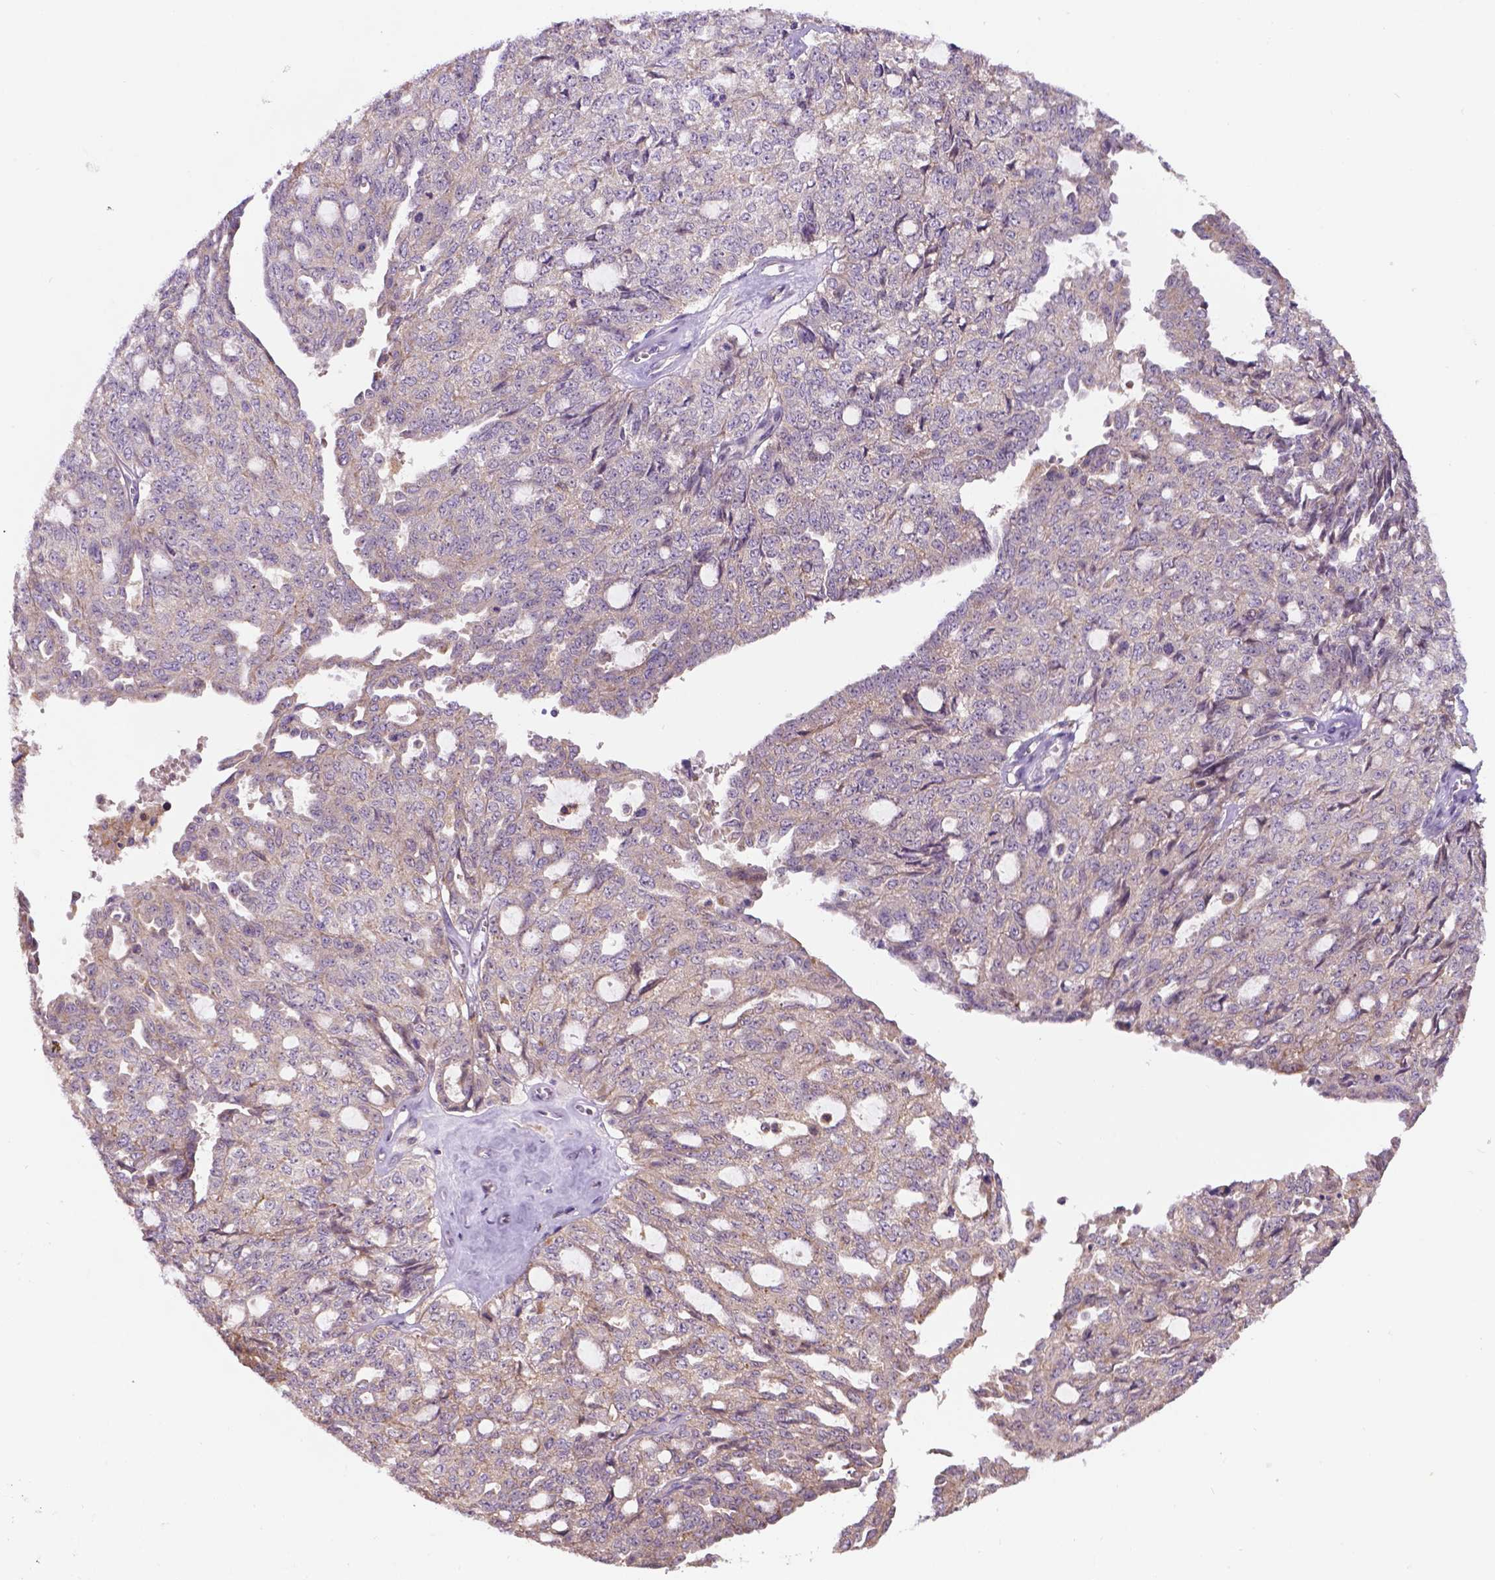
{"staining": {"intensity": "negative", "quantity": "none", "location": "none"}, "tissue": "ovarian cancer", "cell_type": "Tumor cells", "image_type": "cancer", "snomed": [{"axis": "morphology", "description": "Cystadenocarcinoma, serous, NOS"}, {"axis": "topography", "description": "Ovary"}], "caption": "IHC of human ovarian cancer shows no staining in tumor cells. (Brightfield microscopy of DAB IHC at high magnification).", "gene": "CDH7", "patient": {"sex": "female", "age": 71}}